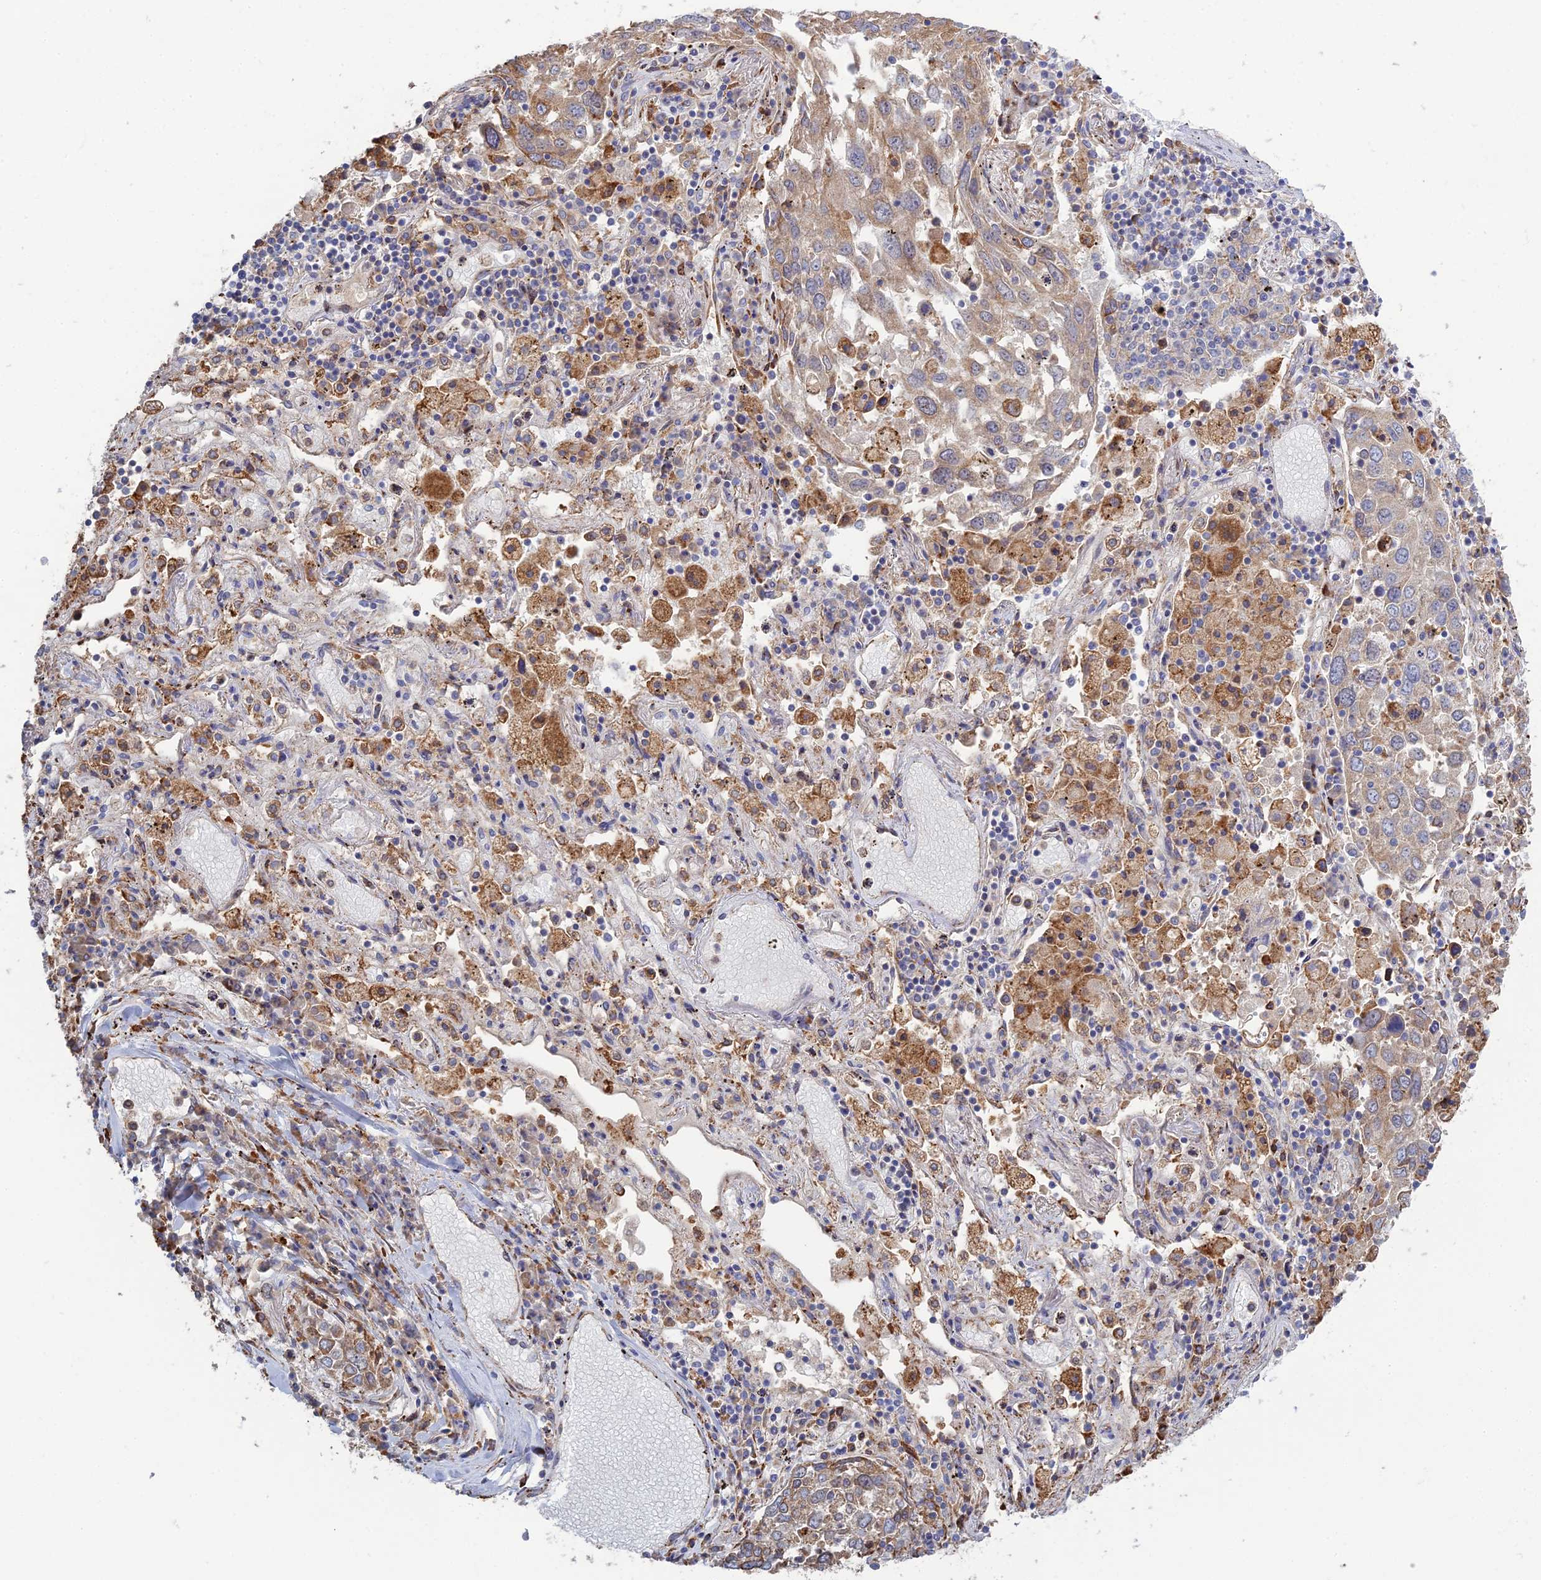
{"staining": {"intensity": "moderate", "quantity": "<25%", "location": "cytoplasmic/membranous"}, "tissue": "lung cancer", "cell_type": "Tumor cells", "image_type": "cancer", "snomed": [{"axis": "morphology", "description": "Squamous cell carcinoma, NOS"}, {"axis": "topography", "description": "Lung"}], "caption": "The micrograph demonstrates staining of lung squamous cell carcinoma, revealing moderate cytoplasmic/membranous protein positivity (brown color) within tumor cells. The protein is stained brown, and the nuclei are stained in blue (DAB (3,3'-diaminobenzidine) IHC with brightfield microscopy, high magnification).", "gene": "TRAPPC6A", "patient": {"sex": "male", "age": 65}}